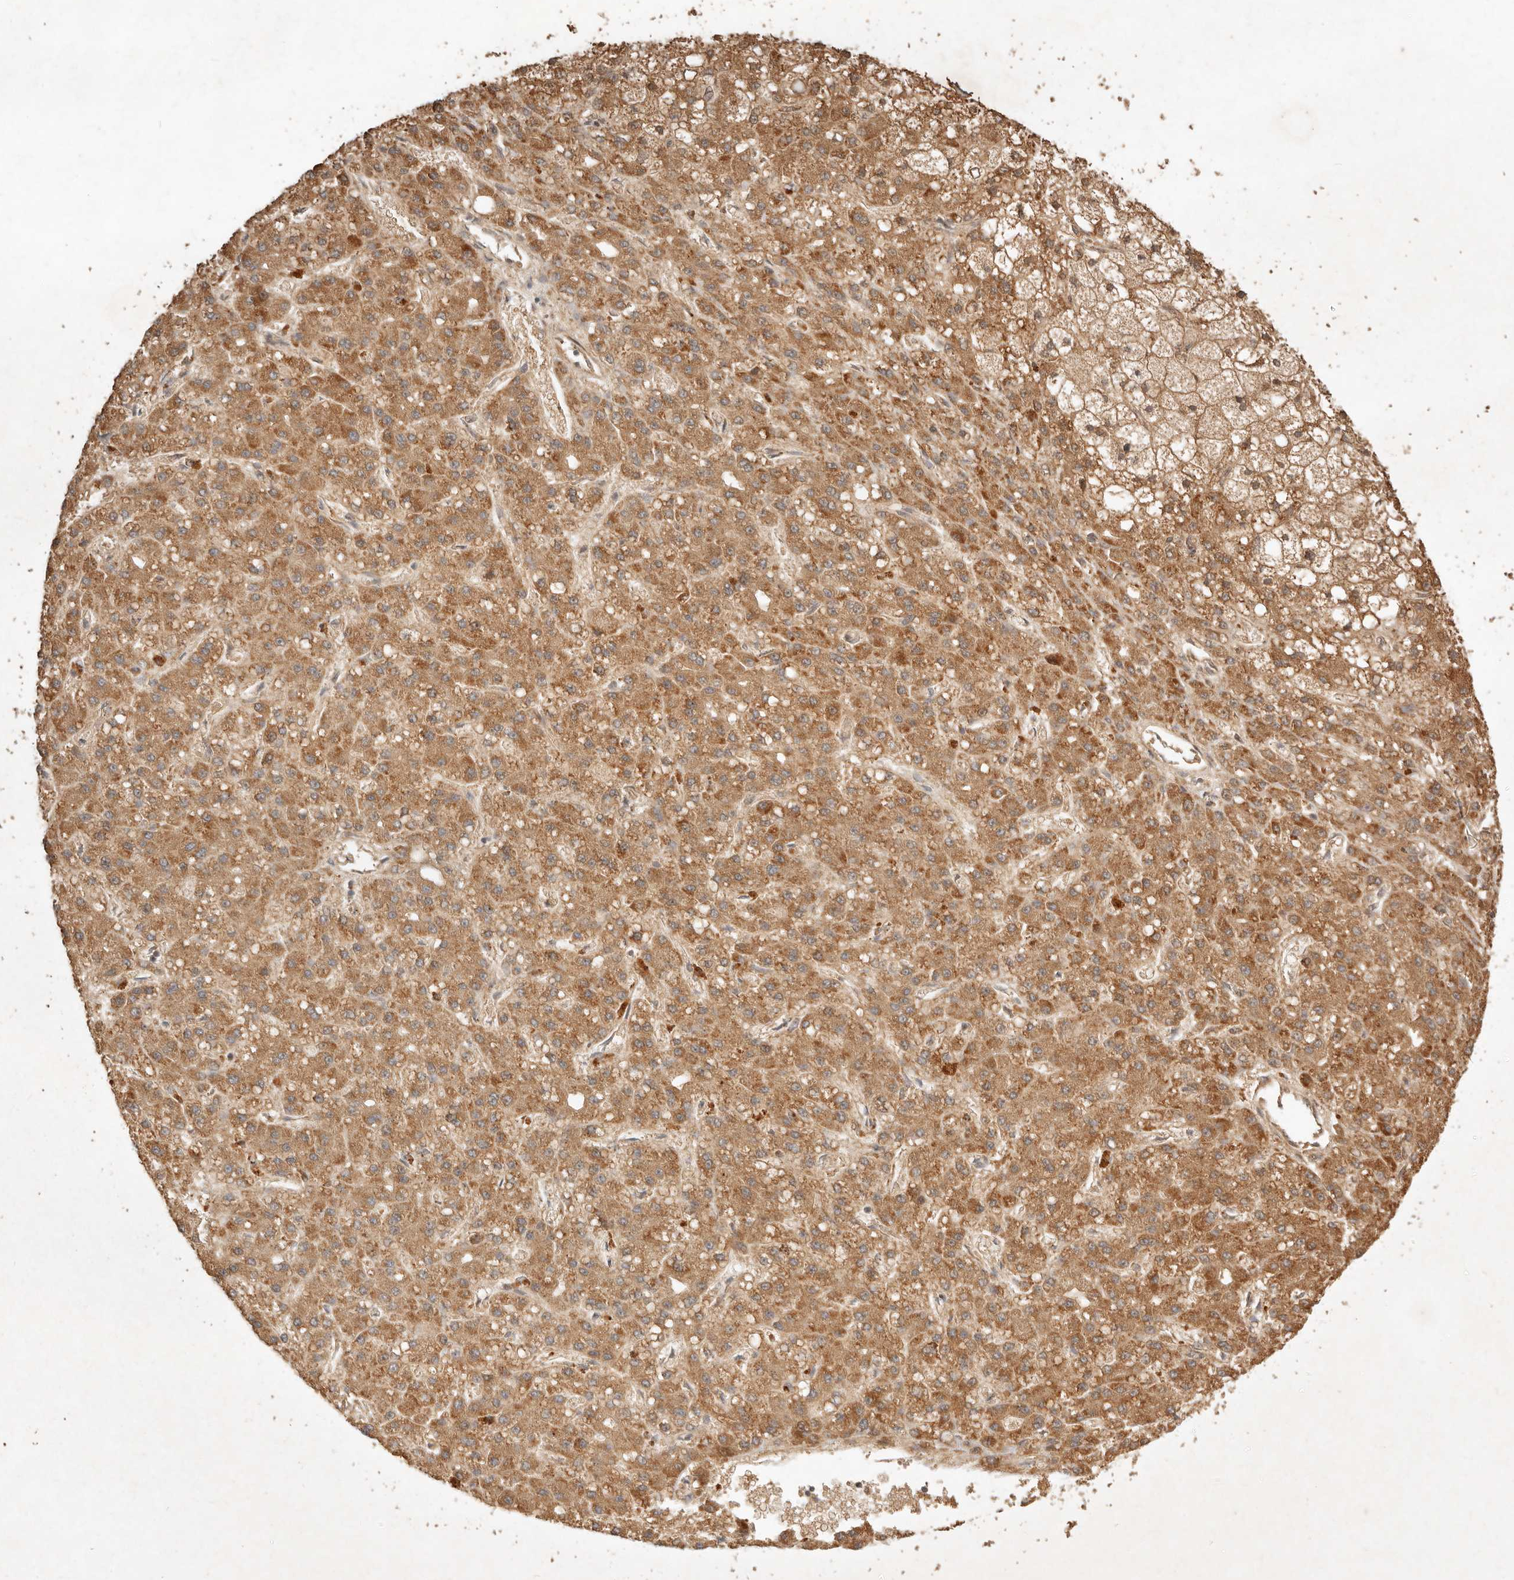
{"staining": {"intensity": "moderate", "quantity": ">75%", "location": "cytoplasmic/membranous"}, "tissue": "liver cancer", "cell_type": "Tumor cells", "image_type": "cancer", "snomed": [{"axis": "morphology", "description": "Carcinoma, Hepatocellular, NOS"}, {"axis": "topography", "description": "Liver"}], "caption": "Immunohistochemistry (IHC) of human liver cancer shows medium levels of moderate cytoplasmic/membranous expression in approximately >75% of tumor cells.", "gene": "CLEC4C", "patient": {"sex": "male", "age": 67}}